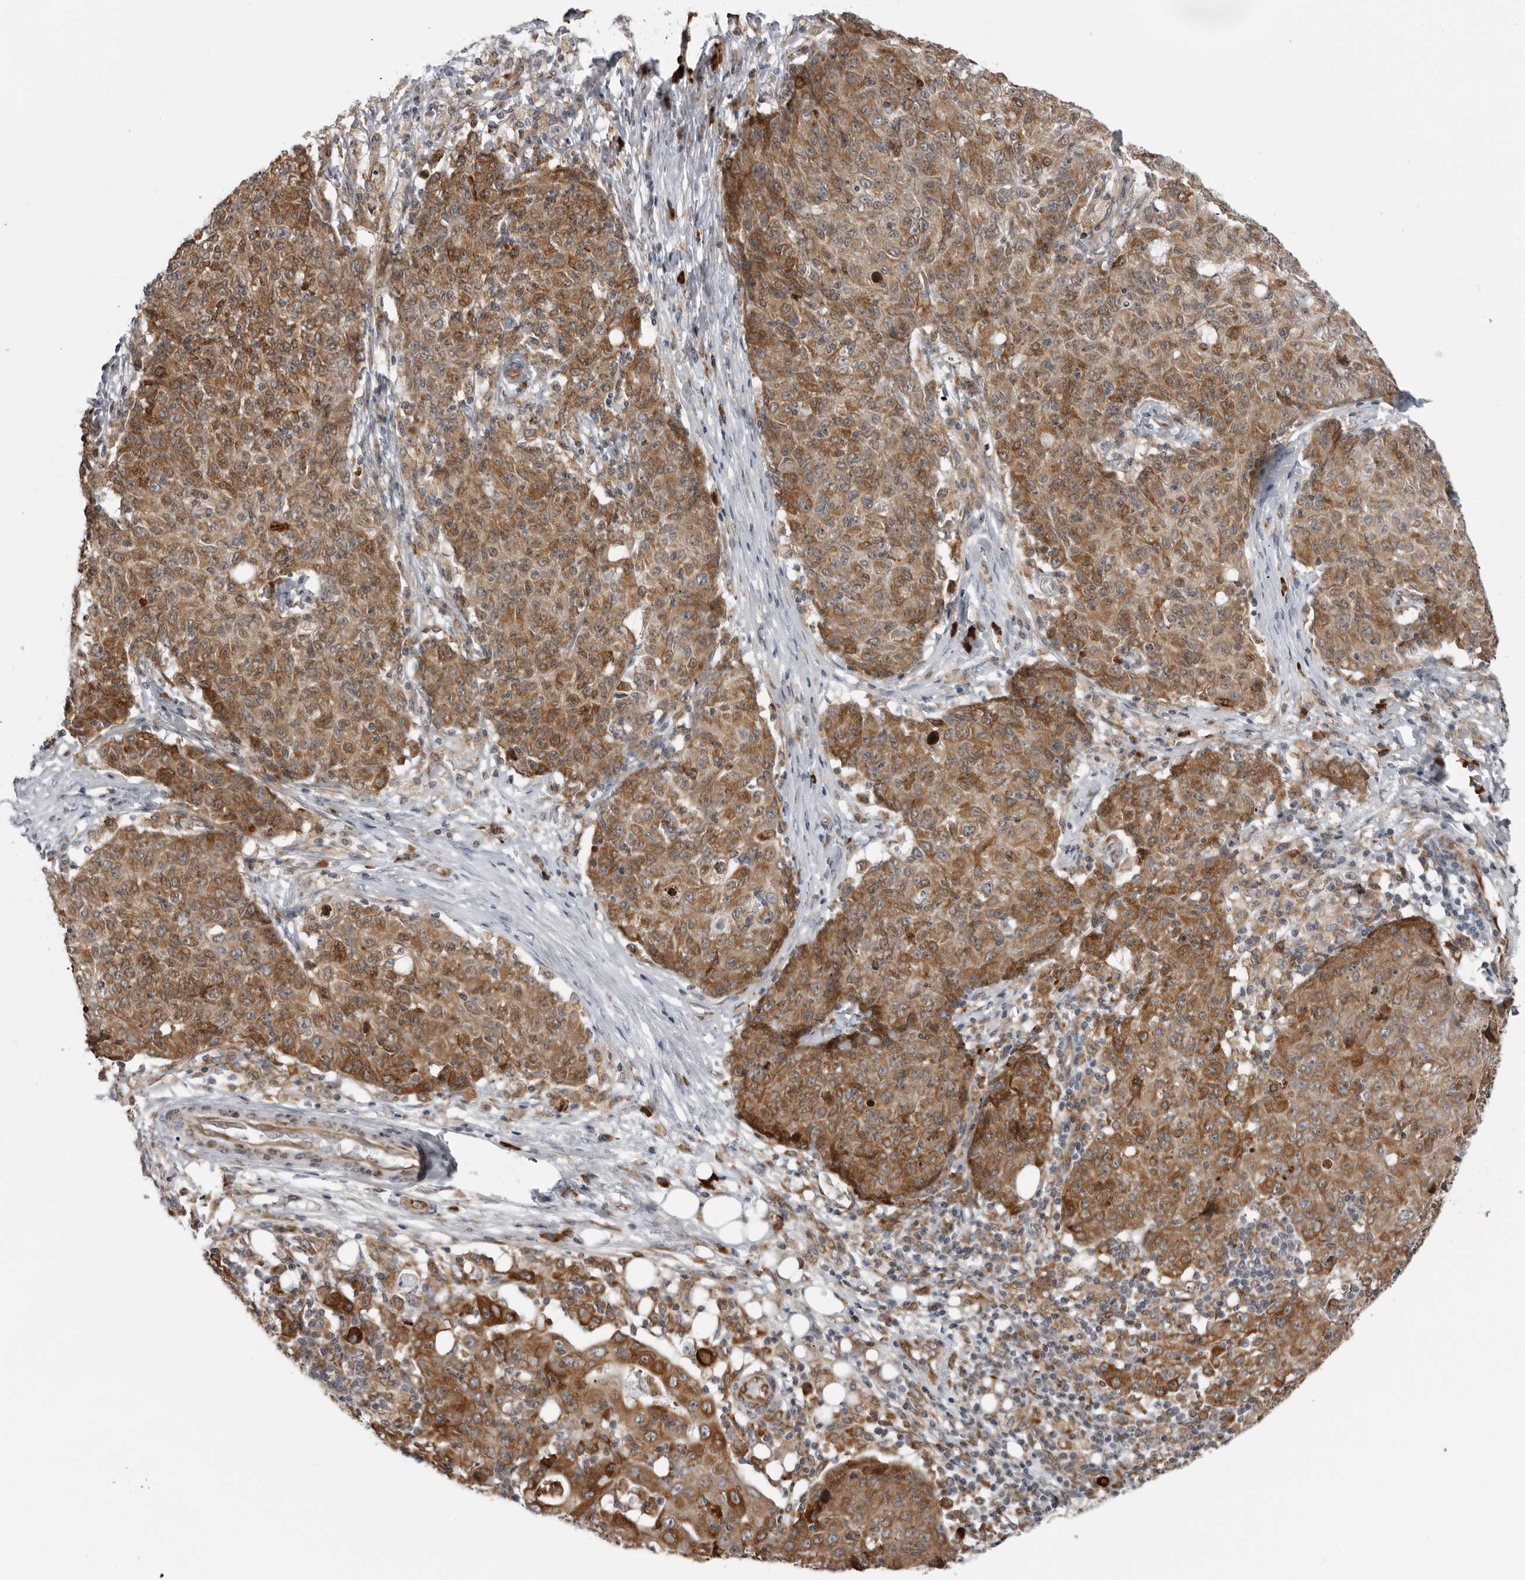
{"staining": {"intensity": "moderate", "quantity": ">75%", "location": "cytoplasmic/membranous"}, "tissue": "ovarian cancer", "cell_type": "Tumor cells", "image_type": "cancer", "snomed": [{"axis": "morphology", "description": "Carcinoma, endometroid"}, {"axis": "topography", "description": "Ovary"}], "caption": "Protein analysis of endometroid carcinoma (ovarian) tissue shows moderate cytoplasmic/membranous positivity in approximately >75% of tumor cells.", "gene": "ALPK2", "patient": {"sex": "female", "age": 42}}